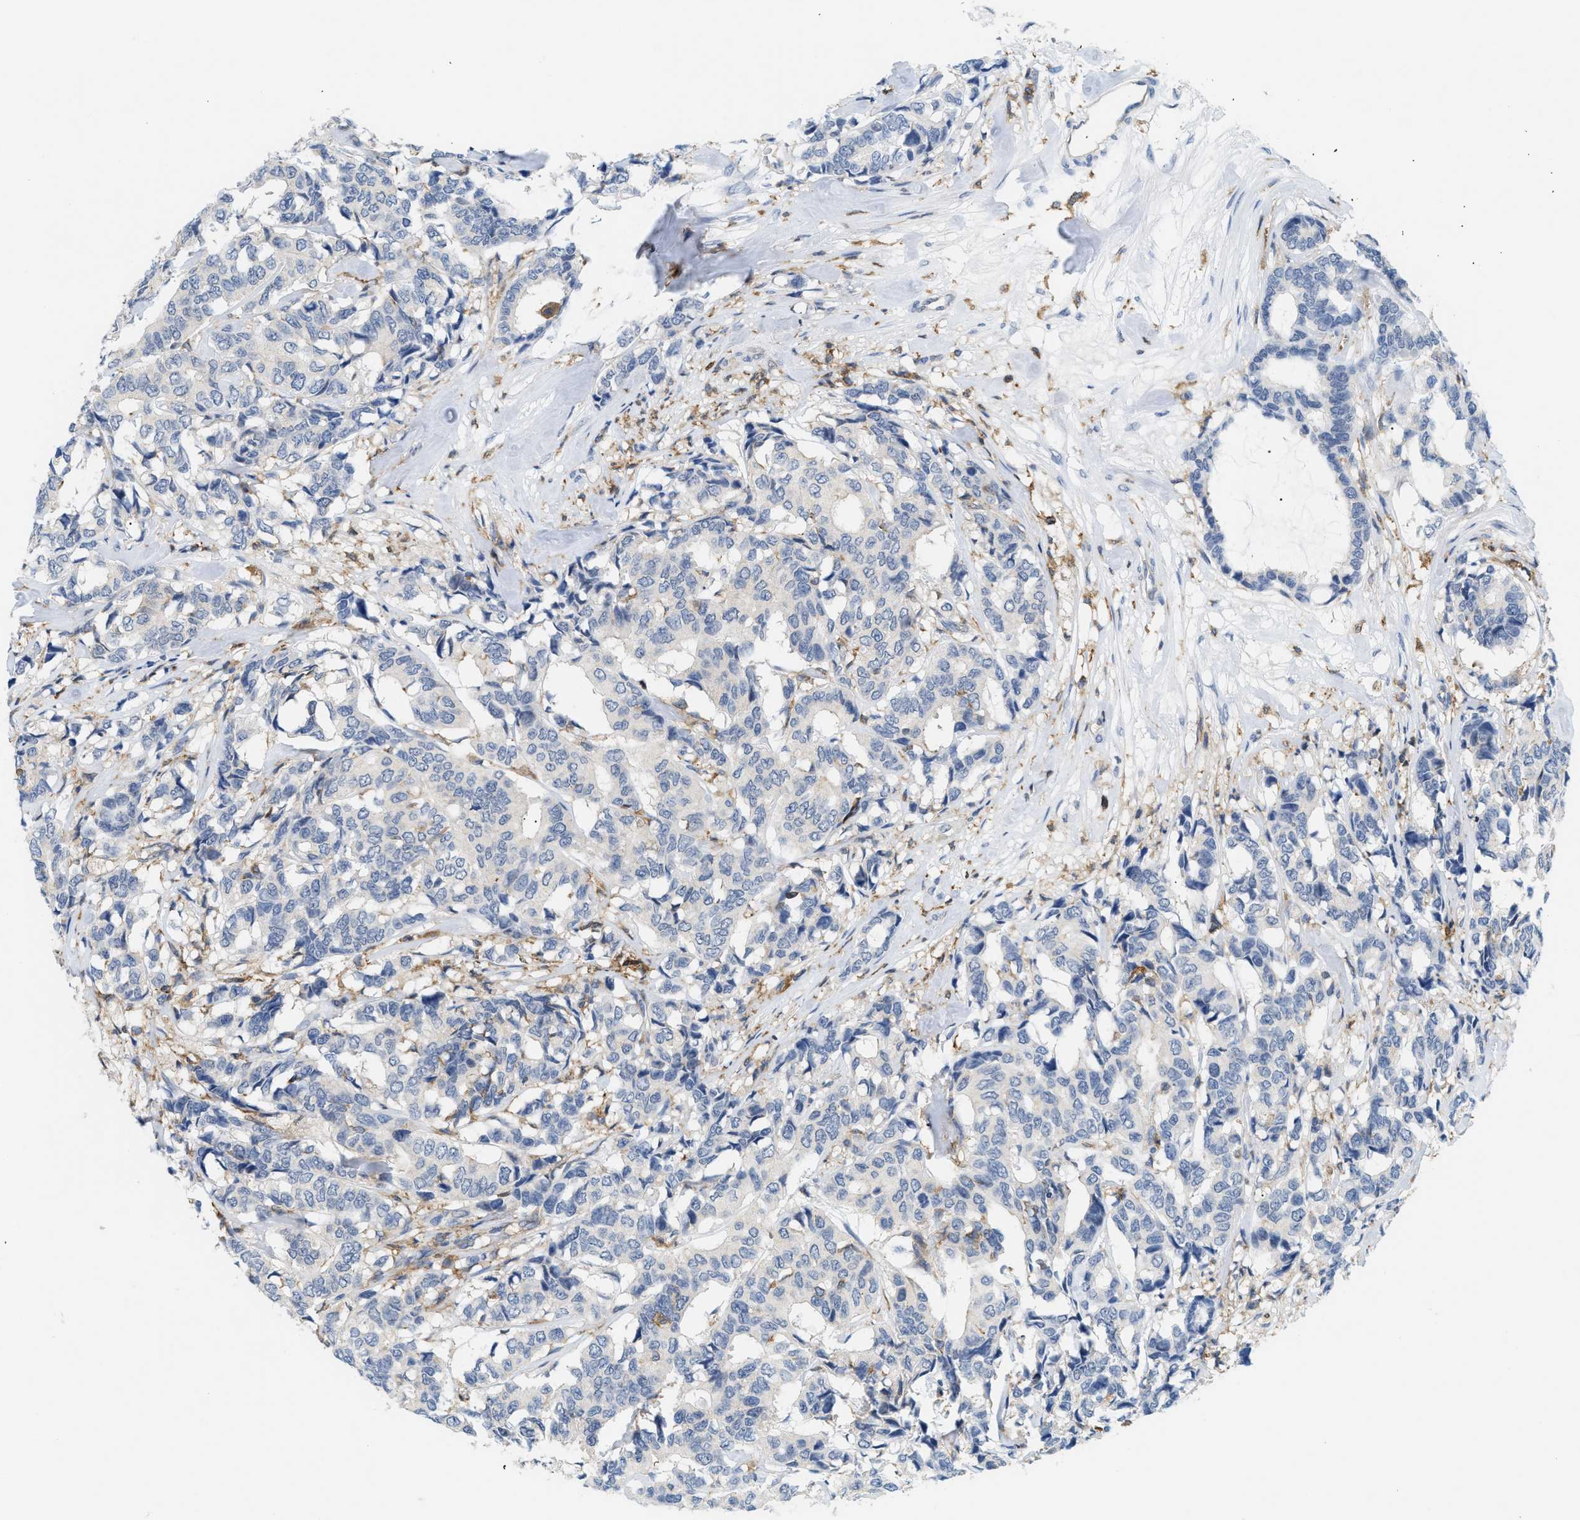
{"staining": {"intensity": "negative", "quantity": "none", "location": "none"}, "tissue": "breast cancer", "cell_type": "Tumor cells", "image_type": "cancer", "snomed": [{"axis": "morphology", "description": "Duct carcinoma"}, {"axis": "topography", "description": "Breast"}], "caption": "Tumor cells show no significant protein staining in intraductal carcinoma (breast).", "gene": "INPP5D", "patient": {"sex": "female", "age": 87}}